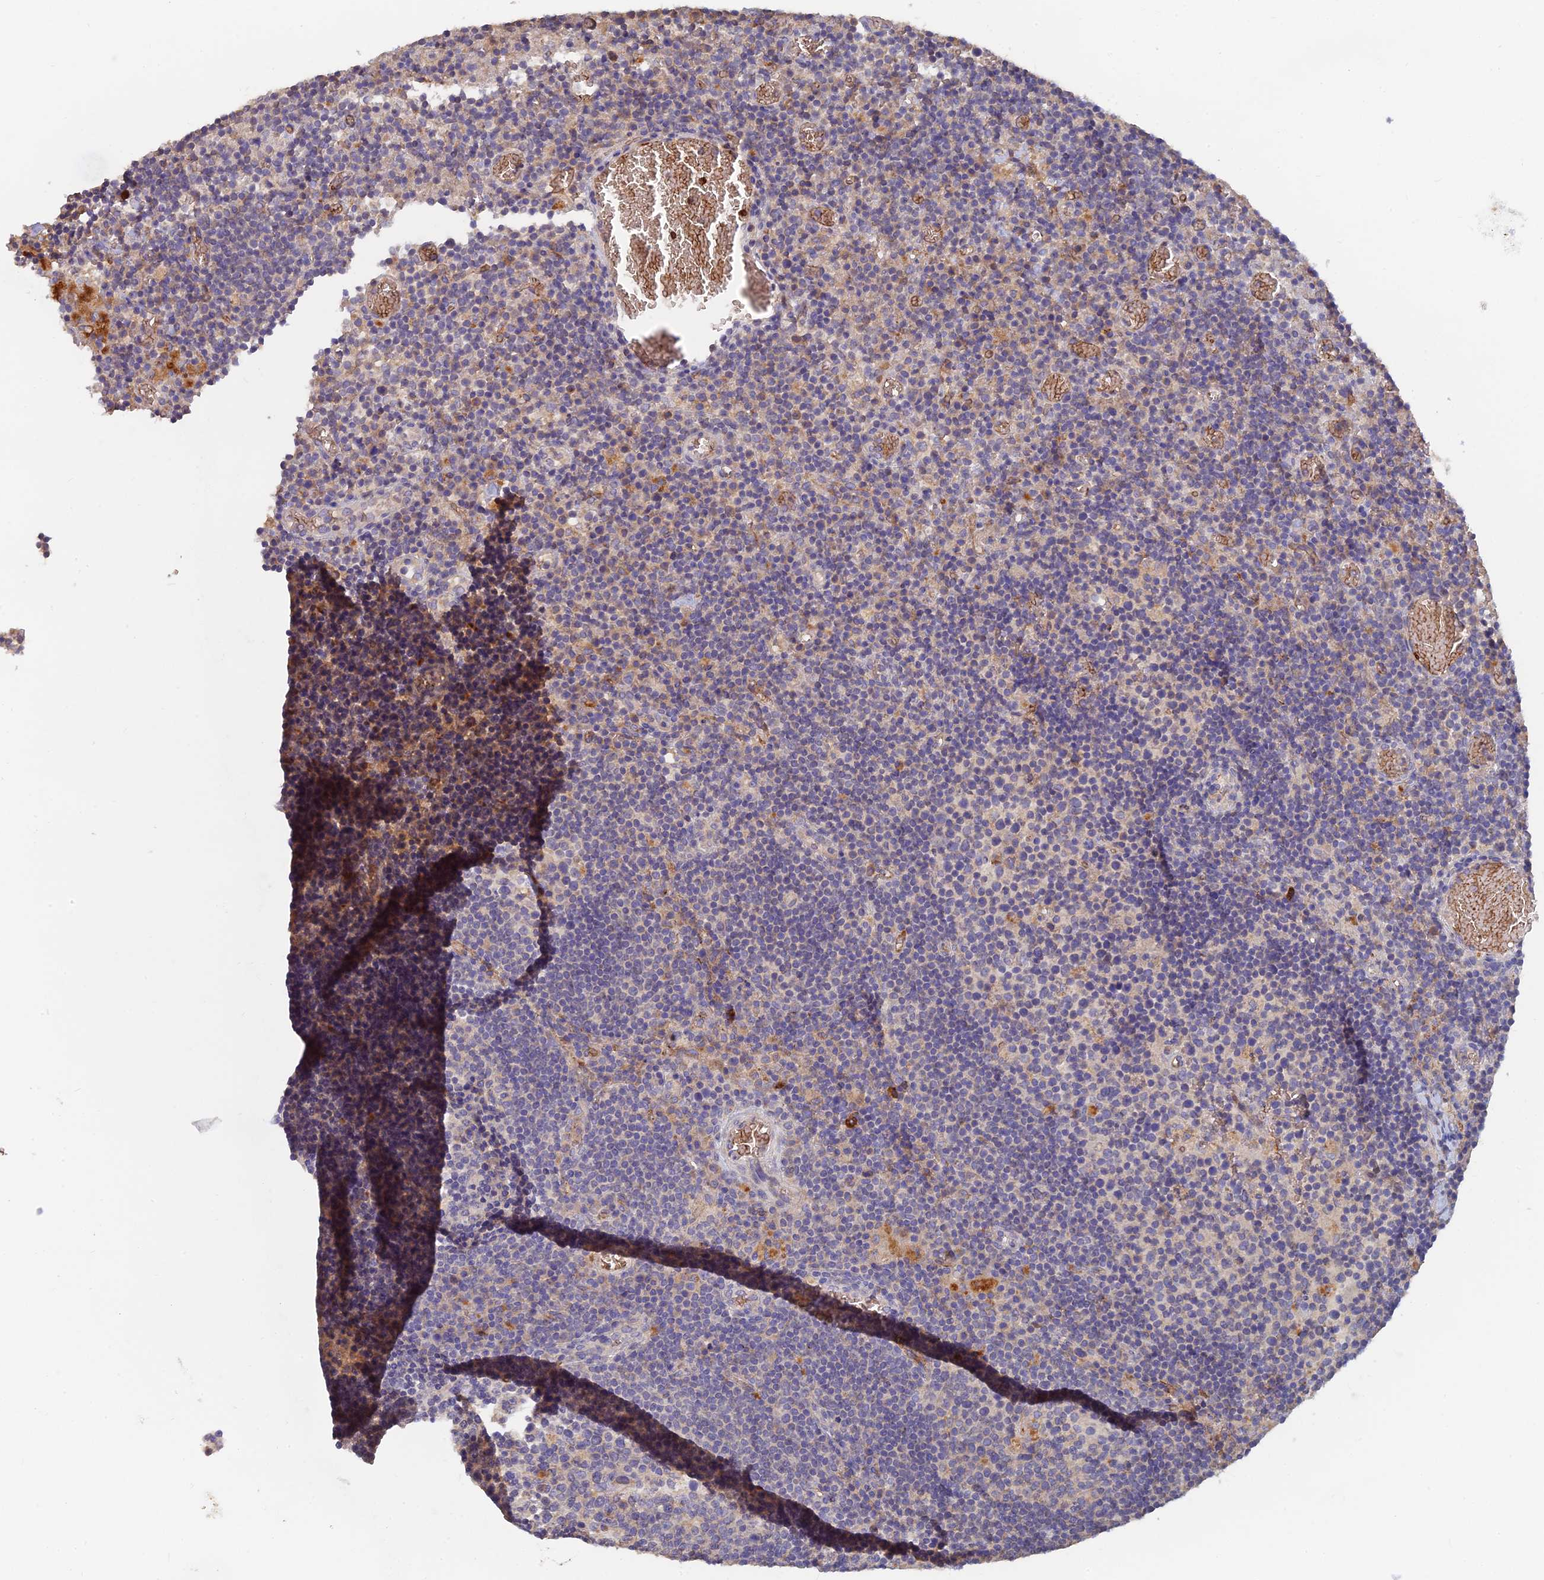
{"staining": {"intensity": "weak", "quantity": "<25%", "location": "cytoplasmic/membranous"}, "tissue": "lymph node", "cell_type": "Germinal center cells", "image_type": "normal", "snomed": [{"axis": "morphology", "description": "Normal tissue, NOS"}, {"axis": "topography", "description": "Lymph node"}], "caption": "DAB immunohistochemical staining of normal lymph node displays no significant positivity in germinal center cells.", "gene": "ARRDC1", "patient": {"sex": "male", "age": 58}}